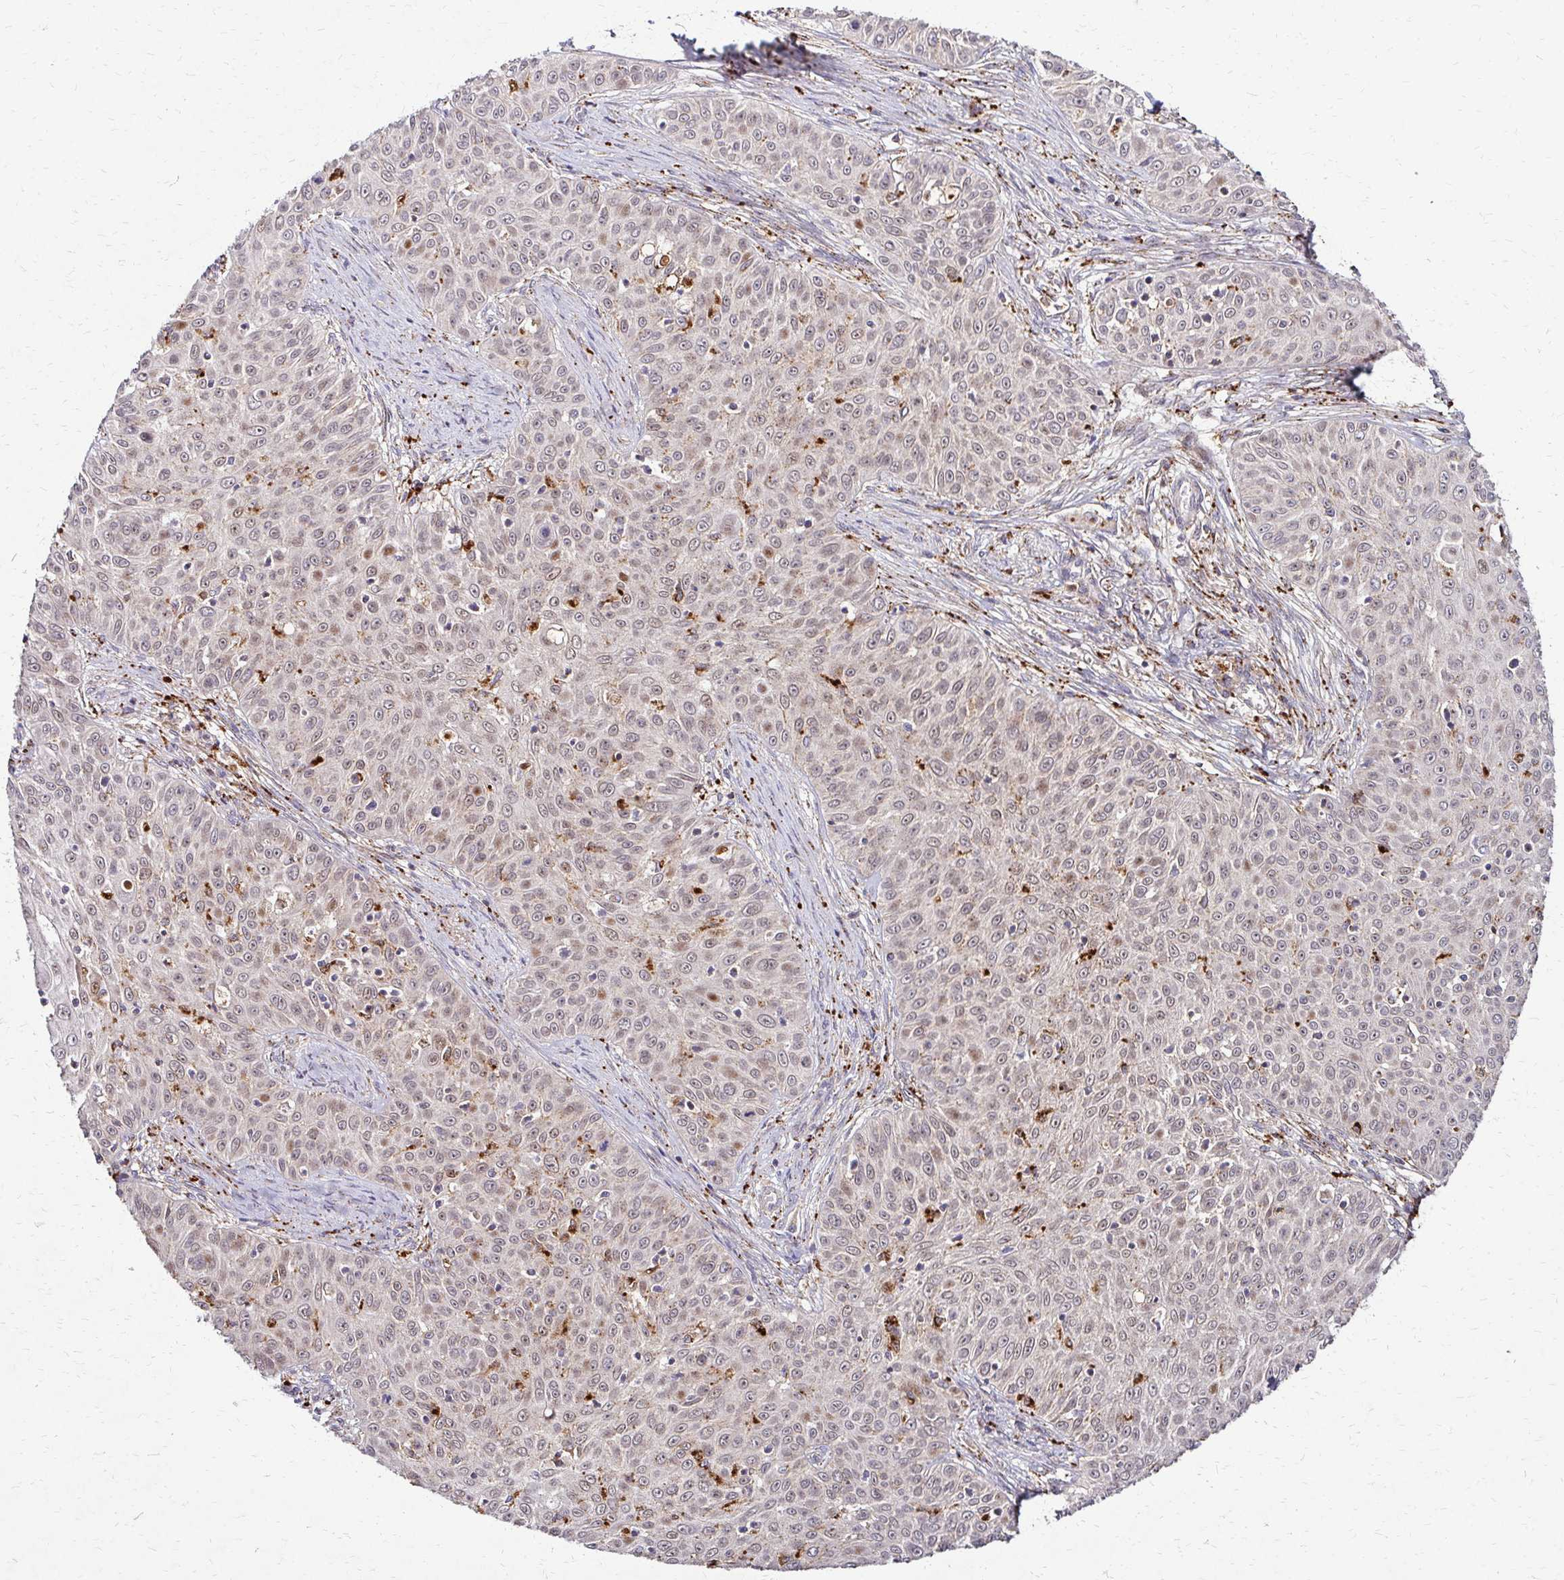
{"staining": {"intensity": "weak", "quantity": "25%-75%", "location": "cytoplasmic/membranous"}, "tissue": "skin cancer", "cell_type": "Tumor cells", "image_type": "cancer", "snomed": [{"axis": "morphology", "description": "Squamous cell carcinoma, NOS"}, {"axis": "topography", "description": "Skin"}], "caption": "This histopathology image shows immunohistochemistry (IHC) staining of human squamous cell carcinoma (skin), with low weak cytoplasmic/membranous positivity in approximately 25%-75% of tumor cells.", "gene": "IDUA", "patient": {"sex": "male", "age": 82}}